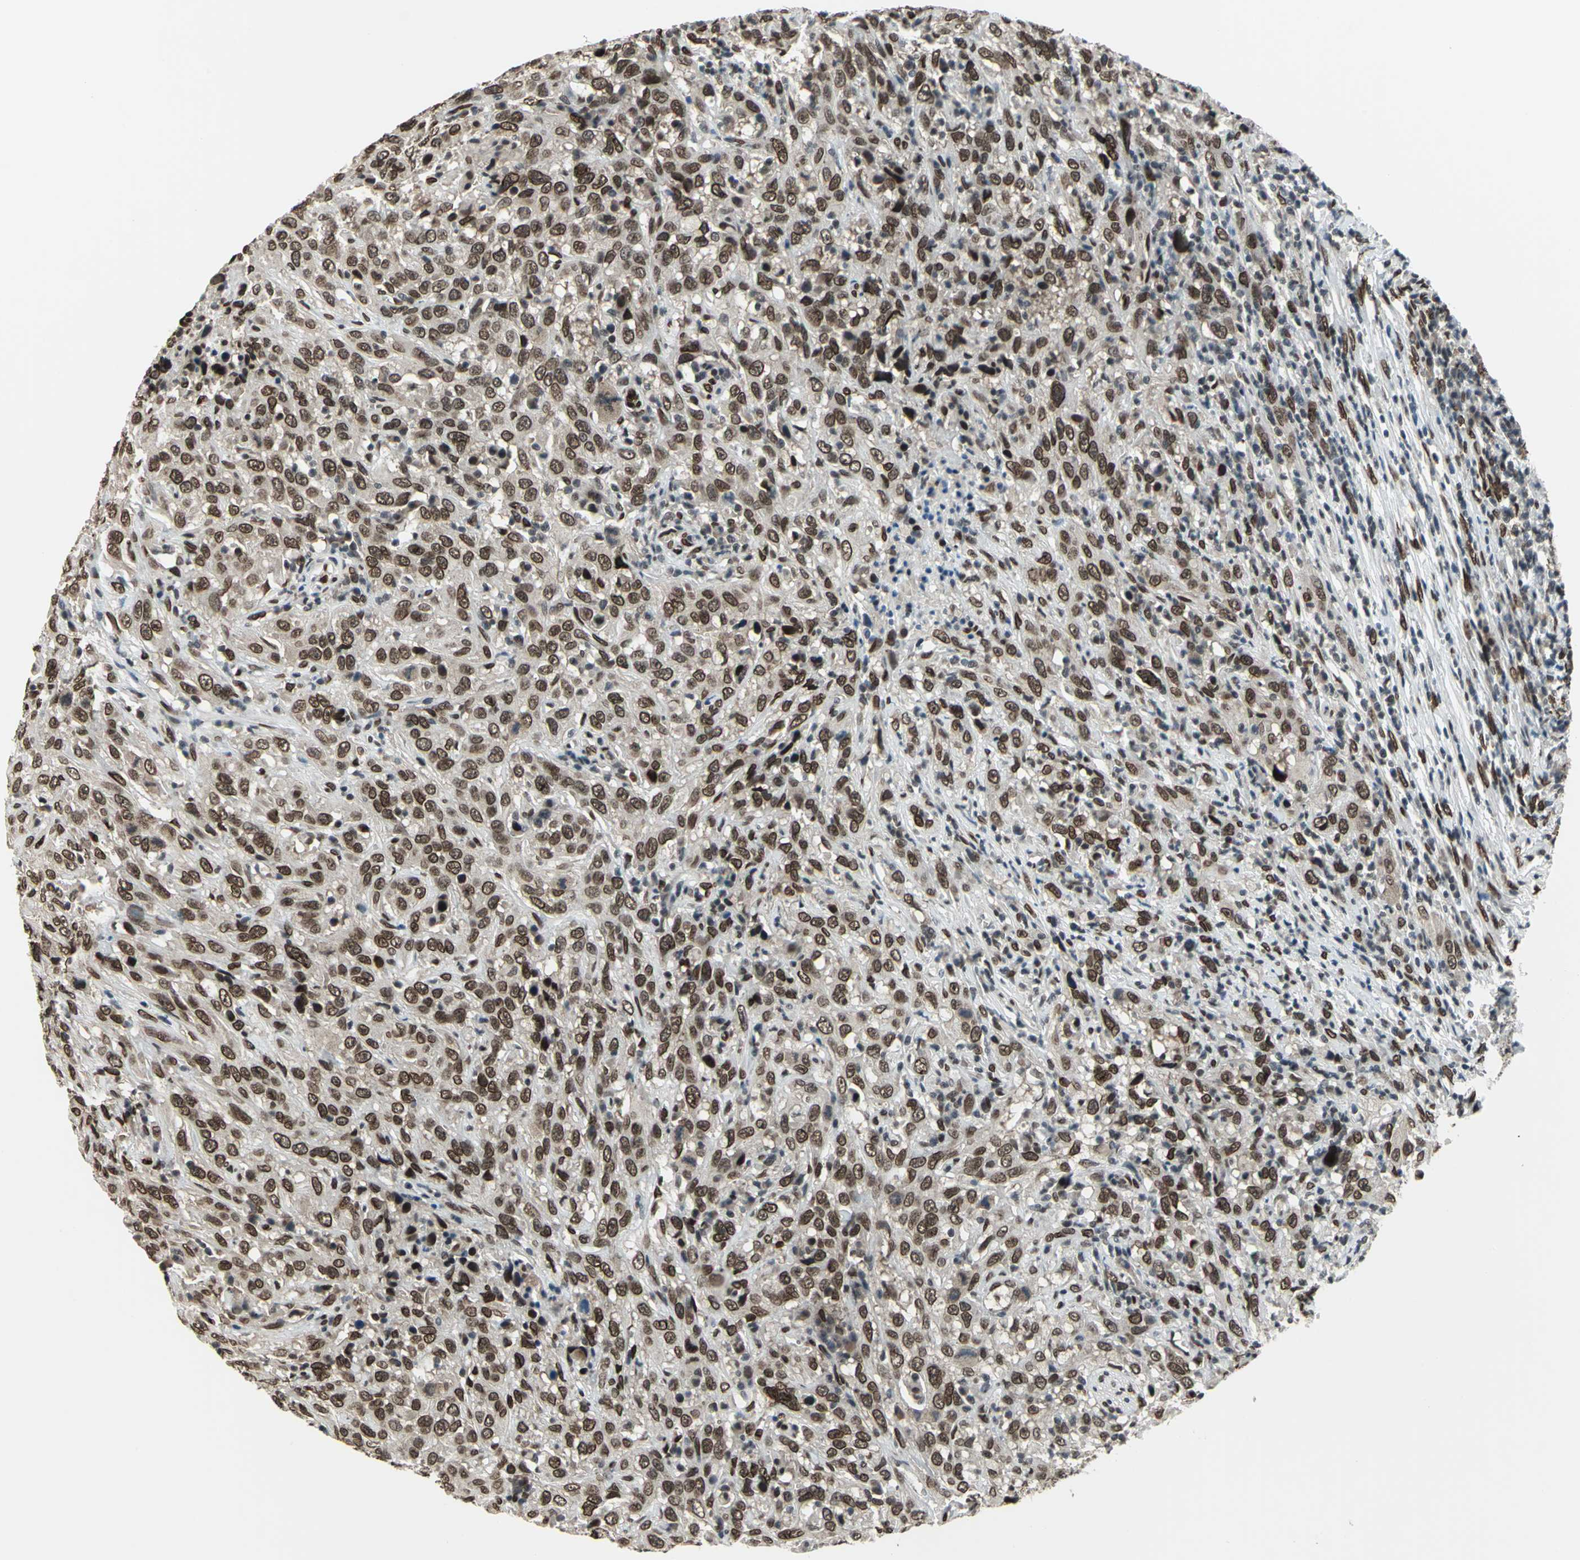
{"staining": {"intensity": "strong", "quantity": ">75%", "location": "cytoplasmic/membranous,nuclear"}, "tissue": "urothelial cancer", "cell_type": "Tumor cells", "image_type": "cancer", "snomed": [{"axis": "morphology", "description": "Urothelial carcinoma, High grade"}, {"axis": "topography", "description": "Urinary bladder"}], "caption": "An image of human urothelial carcinoma (high-grade) stained for a protein shows strong cytoplasmic/membranous and nuclear brown staining in tumor cells.", "gene": "ISY1", "patient": {"sex": "male", "age": 61}}